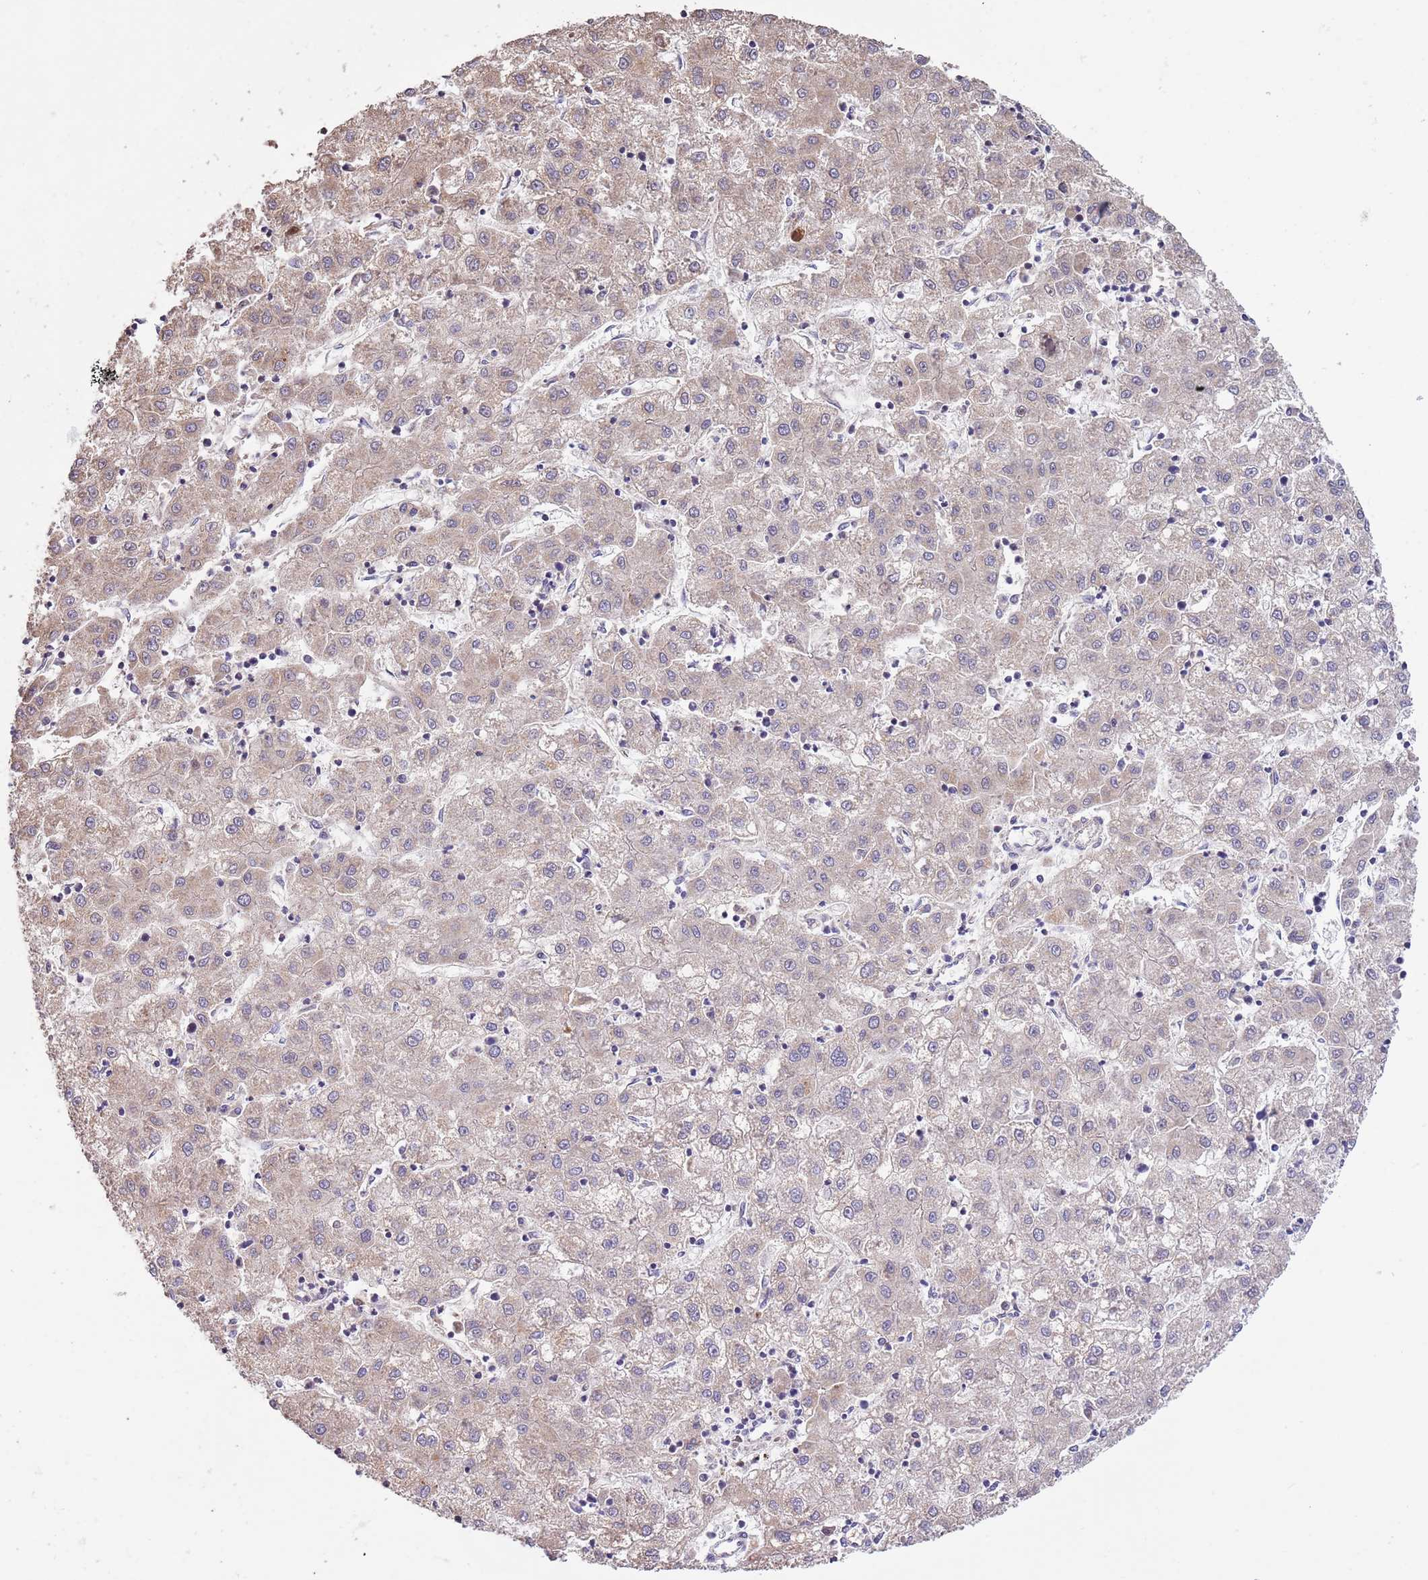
{"staining": {"intensity": "weak", "quantity": "<25%", "location": "cytoplasmic/membranous"}, "tissue": "liver cancer", "cell_type": "Tumor cells", "image_type": "cancer", "snomed": [{"axis": "morphology", "description": "Carcinoma, Hepatocellular, NOS"}, {"axis": "topography", "description": "Liver"}], "caption": "An immunohistochemistry histopathology image of hepatocellular carcinoma (liver) is shown. There is no staining in tumor cells of hepatocellular carcinoma (liver).", "gene": "PIGA", "patient": {"sex": "male", "age": 72}}